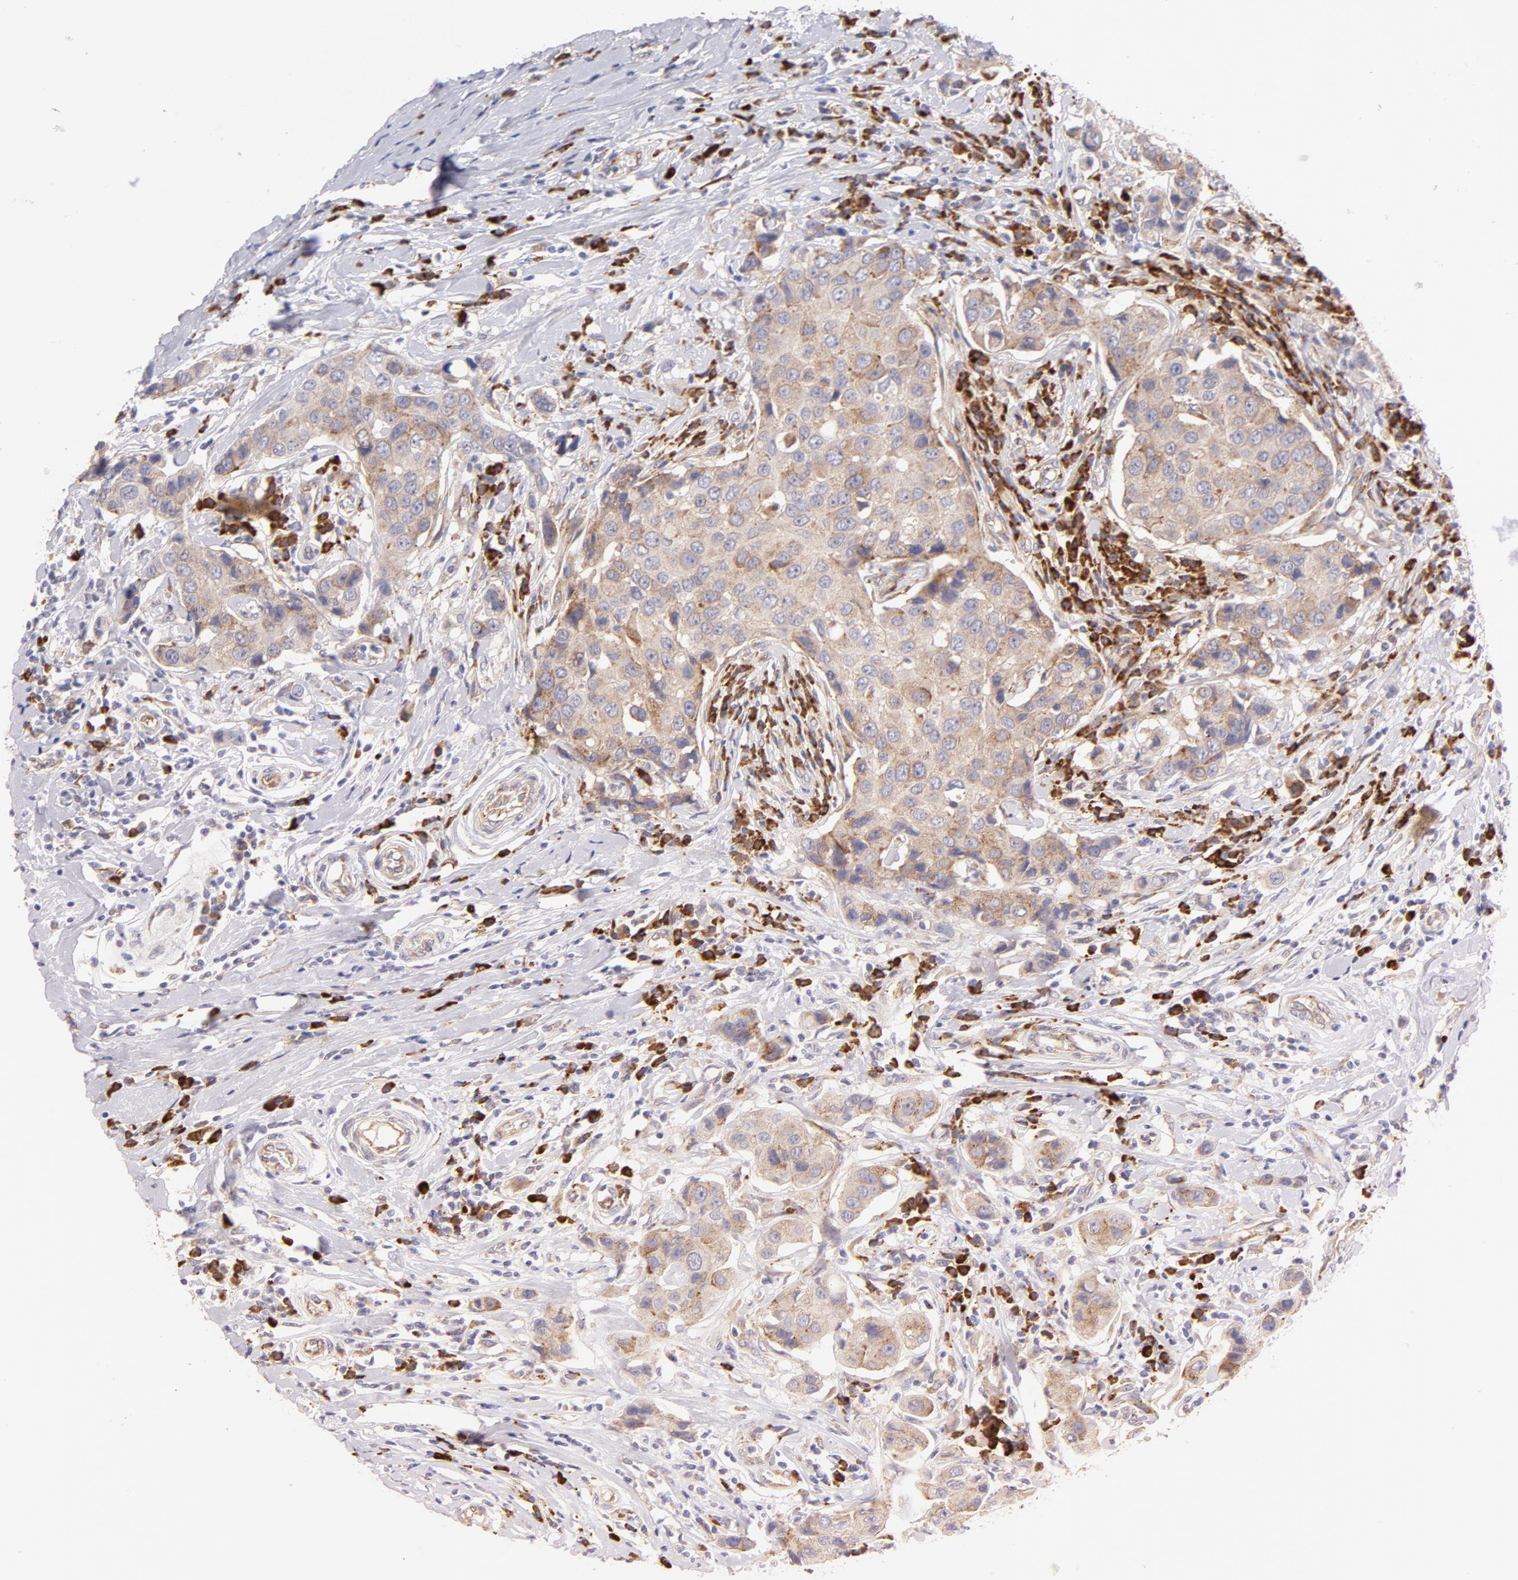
{"staining": {"intensity": "weak", "quantity": ">75%", "location": "cytoplasmic/membranous"}, "tissue": "breast cancer", "cell_type": "Tumor cells", "image_type": "cancer", "snomed": [{"axis": "morphology", "description": "Duct carcinoma"}, {"axis": "topography", "description": "Breast"}], "caption": "This is a photomicrograph of immunohistochemistry (IHC) staining of breast cancer (intraductal carcinoma), which shows weak positivity in the cytoplasmic/membranous of tumor cells.", "gene": "RAPGEF3", "patient": {"sex": "female", "age": 27}}